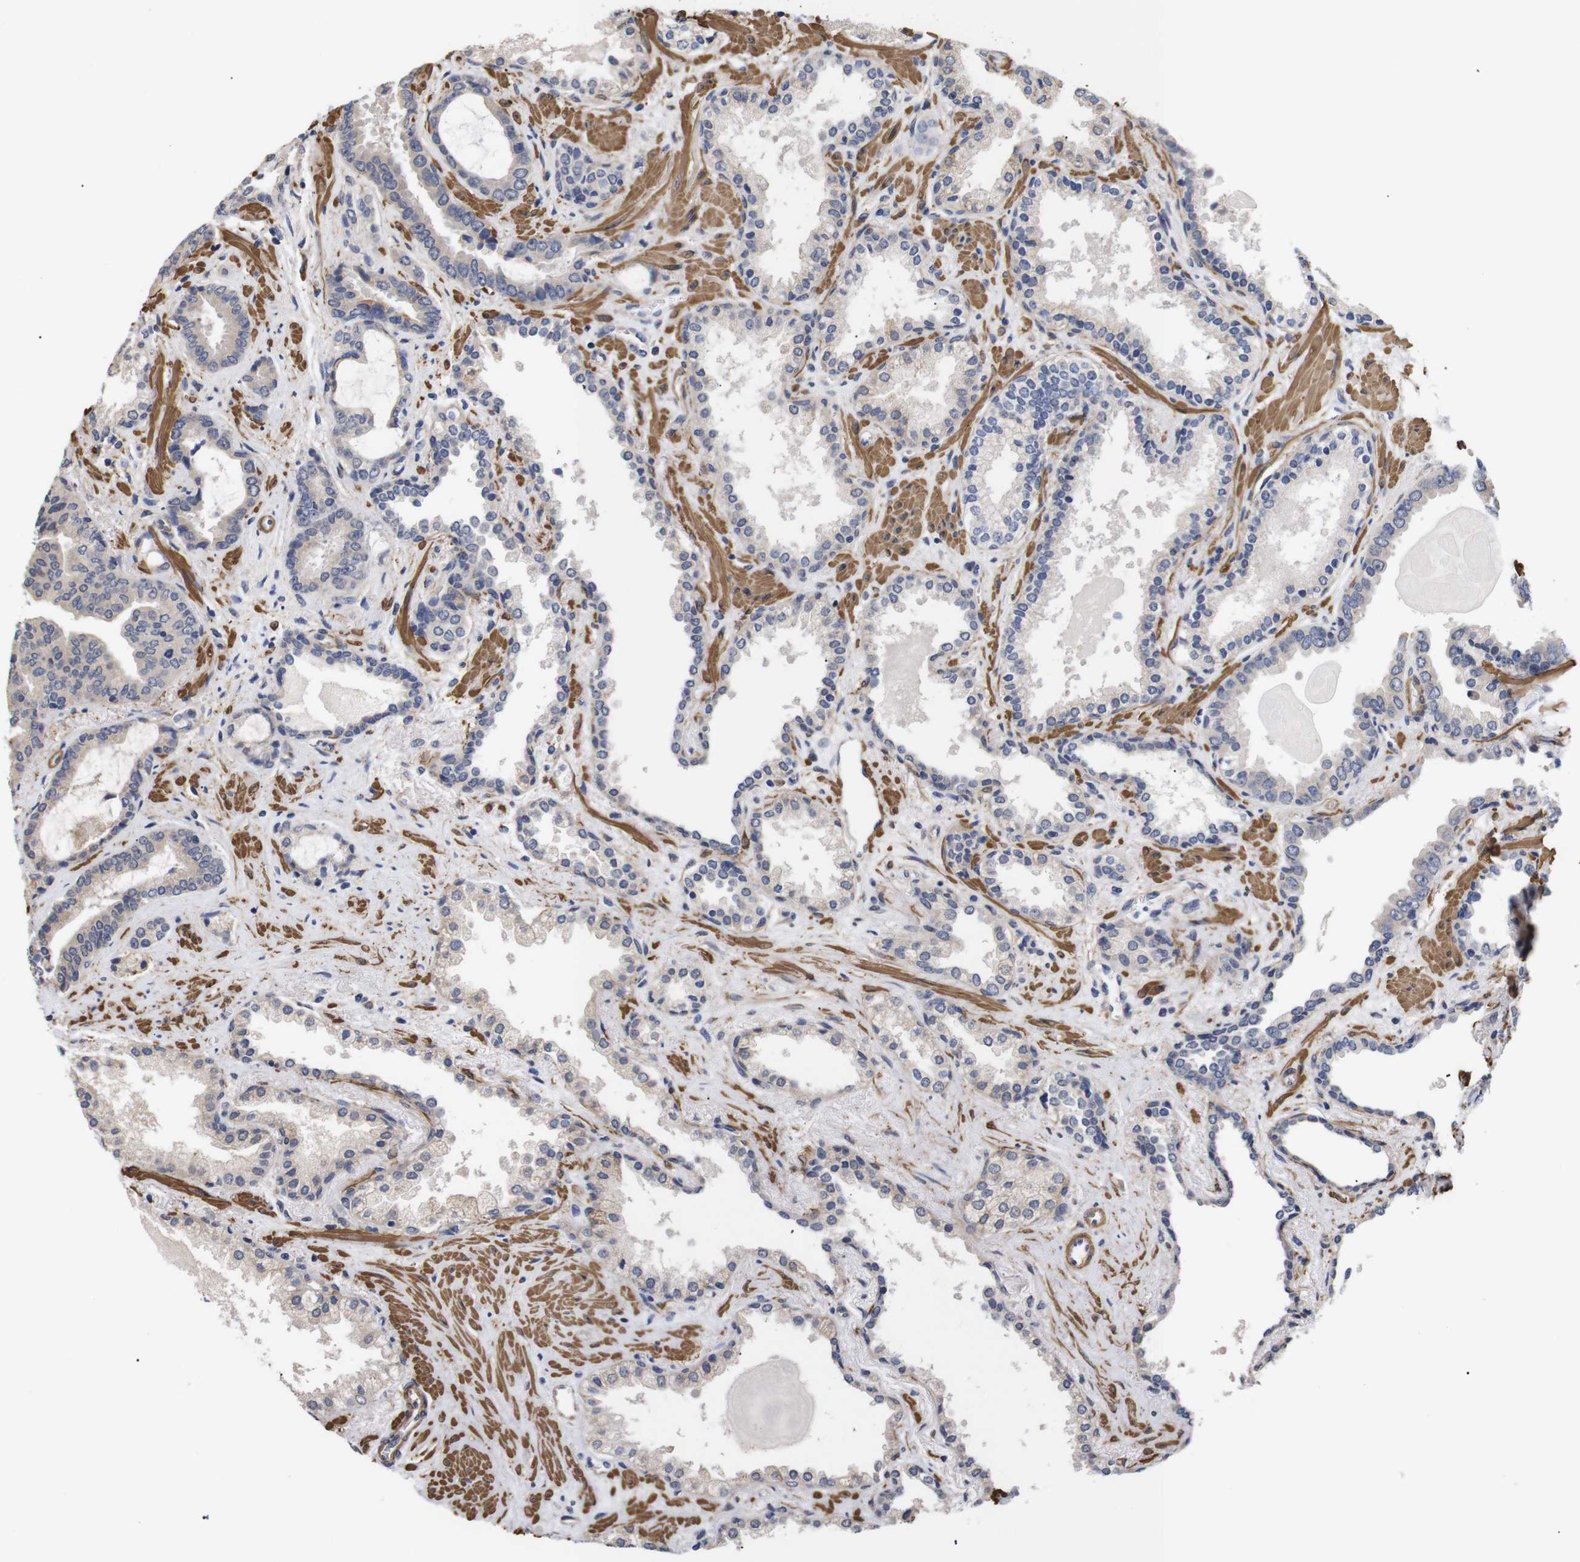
{"staining": {"intensity": "weak", "quantity": ">75%", "location": "cytoplasmic/membranous"}, "tissue": "prostate cancer", "cell_type": "Tumor cells", "image_type": "cancer", "snomed": [{"axis": "morphology", "description": "Adenocarcinoma, Low grade"}, {"axis": "topography", "description": "Prostate"}], "caption": "Immunohistochemistry image of neoplastic tissue: adenocarcinoma (low-grade) (prostate) stained using immunohistochemistry displays low levels of weak protein expression localized specifically in the cytoplasmic/membranous of tumor cells, appearing as a cytoplasmic/membranous brown color.", "gene": "PDLIM5", "patient": {"sex": "male", "age": 60}}